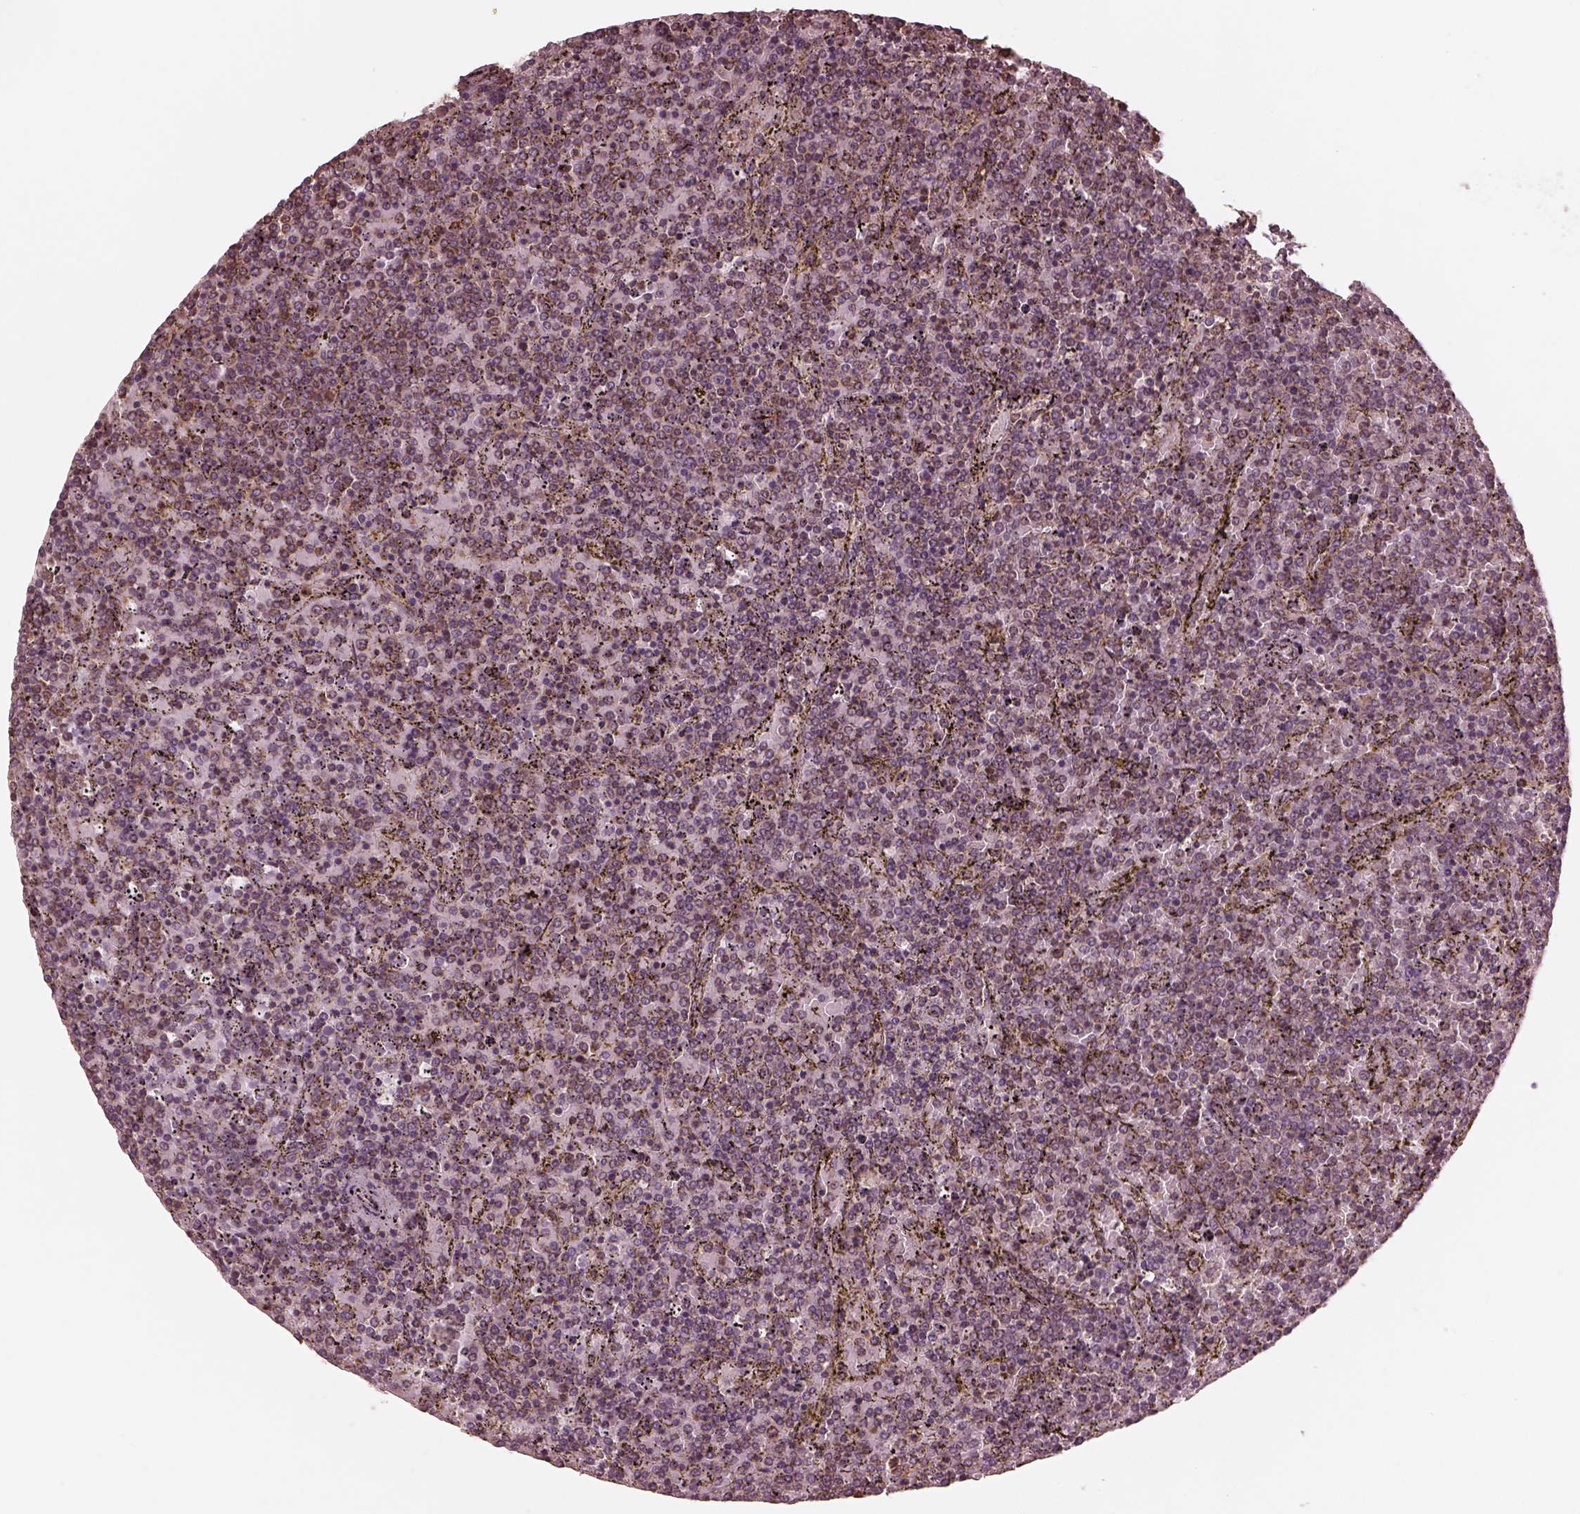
{"staining": {"intensity": "negative", "quantity": "none", "location": "none"}, "tissue": "lymphoma", "cell_type": "Tumor cells", "image_type": "cancer", "snomed": [{"axis": "morphology", "description": "Malignant lymphoma, non-Hodgkin's type, Low grade"}, {"axis": "topography", "description": "Spleen"}], "caption": "This is an immunohistochemistry (IHC) histopathology image of low-grade malignant lymphoma, non-Hodgkin's type. There is no staining in tumor cells.", "gene": "STK33", "patient": {"sex": "female", "age": 77}}